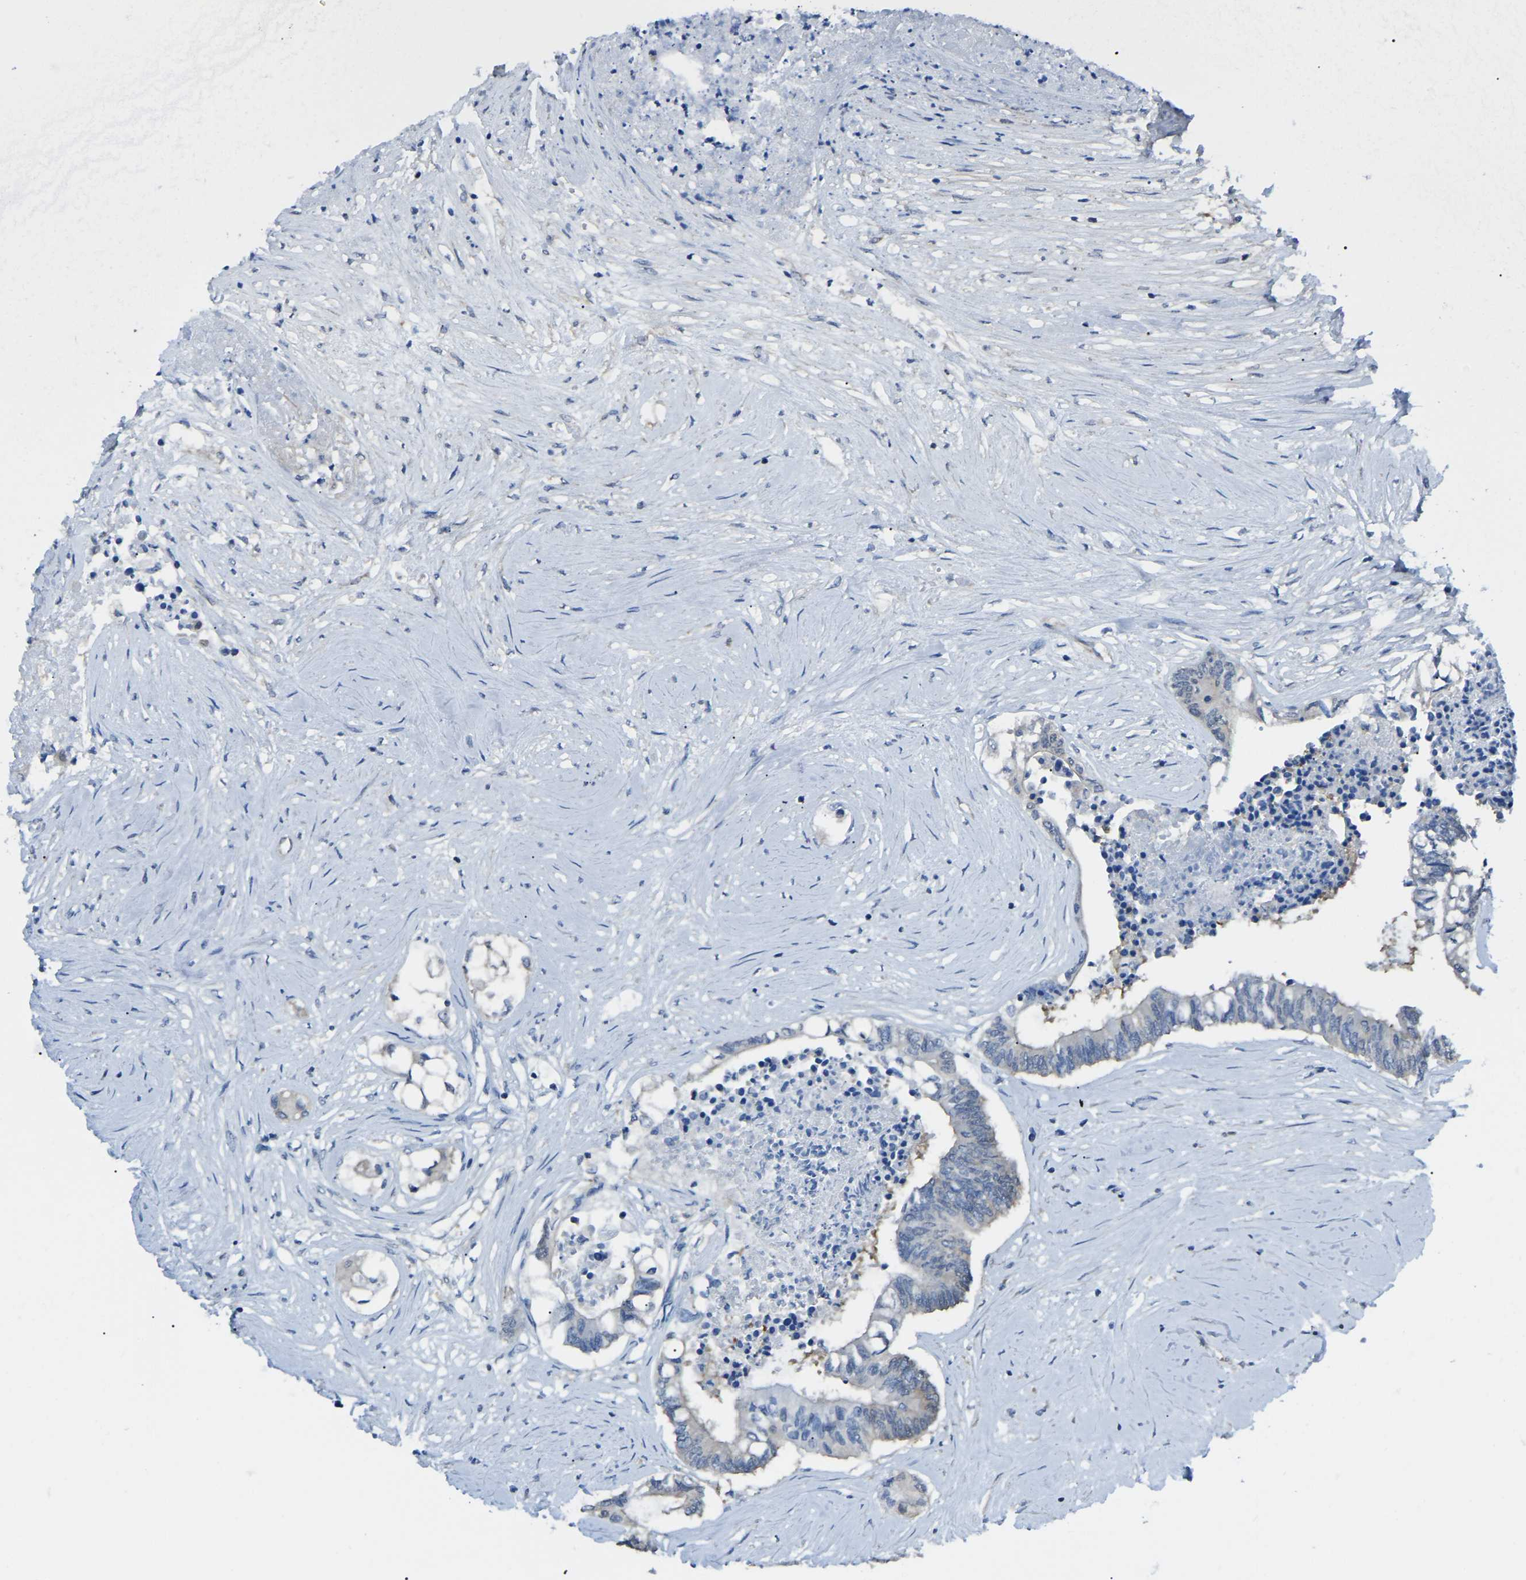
{"staining": {"intensity": "negative", "quantity": "none", "location": "none"}, "tissue": "colorectal cancer", "cell_type": "Tumor cells", "image_type": "cancer", "snomed": [{"axis": "morphology", "description": "Adenocarcinoma, NOS"}, {"axis": "topography", "description": "Rectum"}], "caption": "Immunohistochemistry of human colorectal cancer (adenocarcinoma) reveals no staining in tumor cells.", "gene": "PDCD5", "patient": {"sex": "male", "age": 63}}